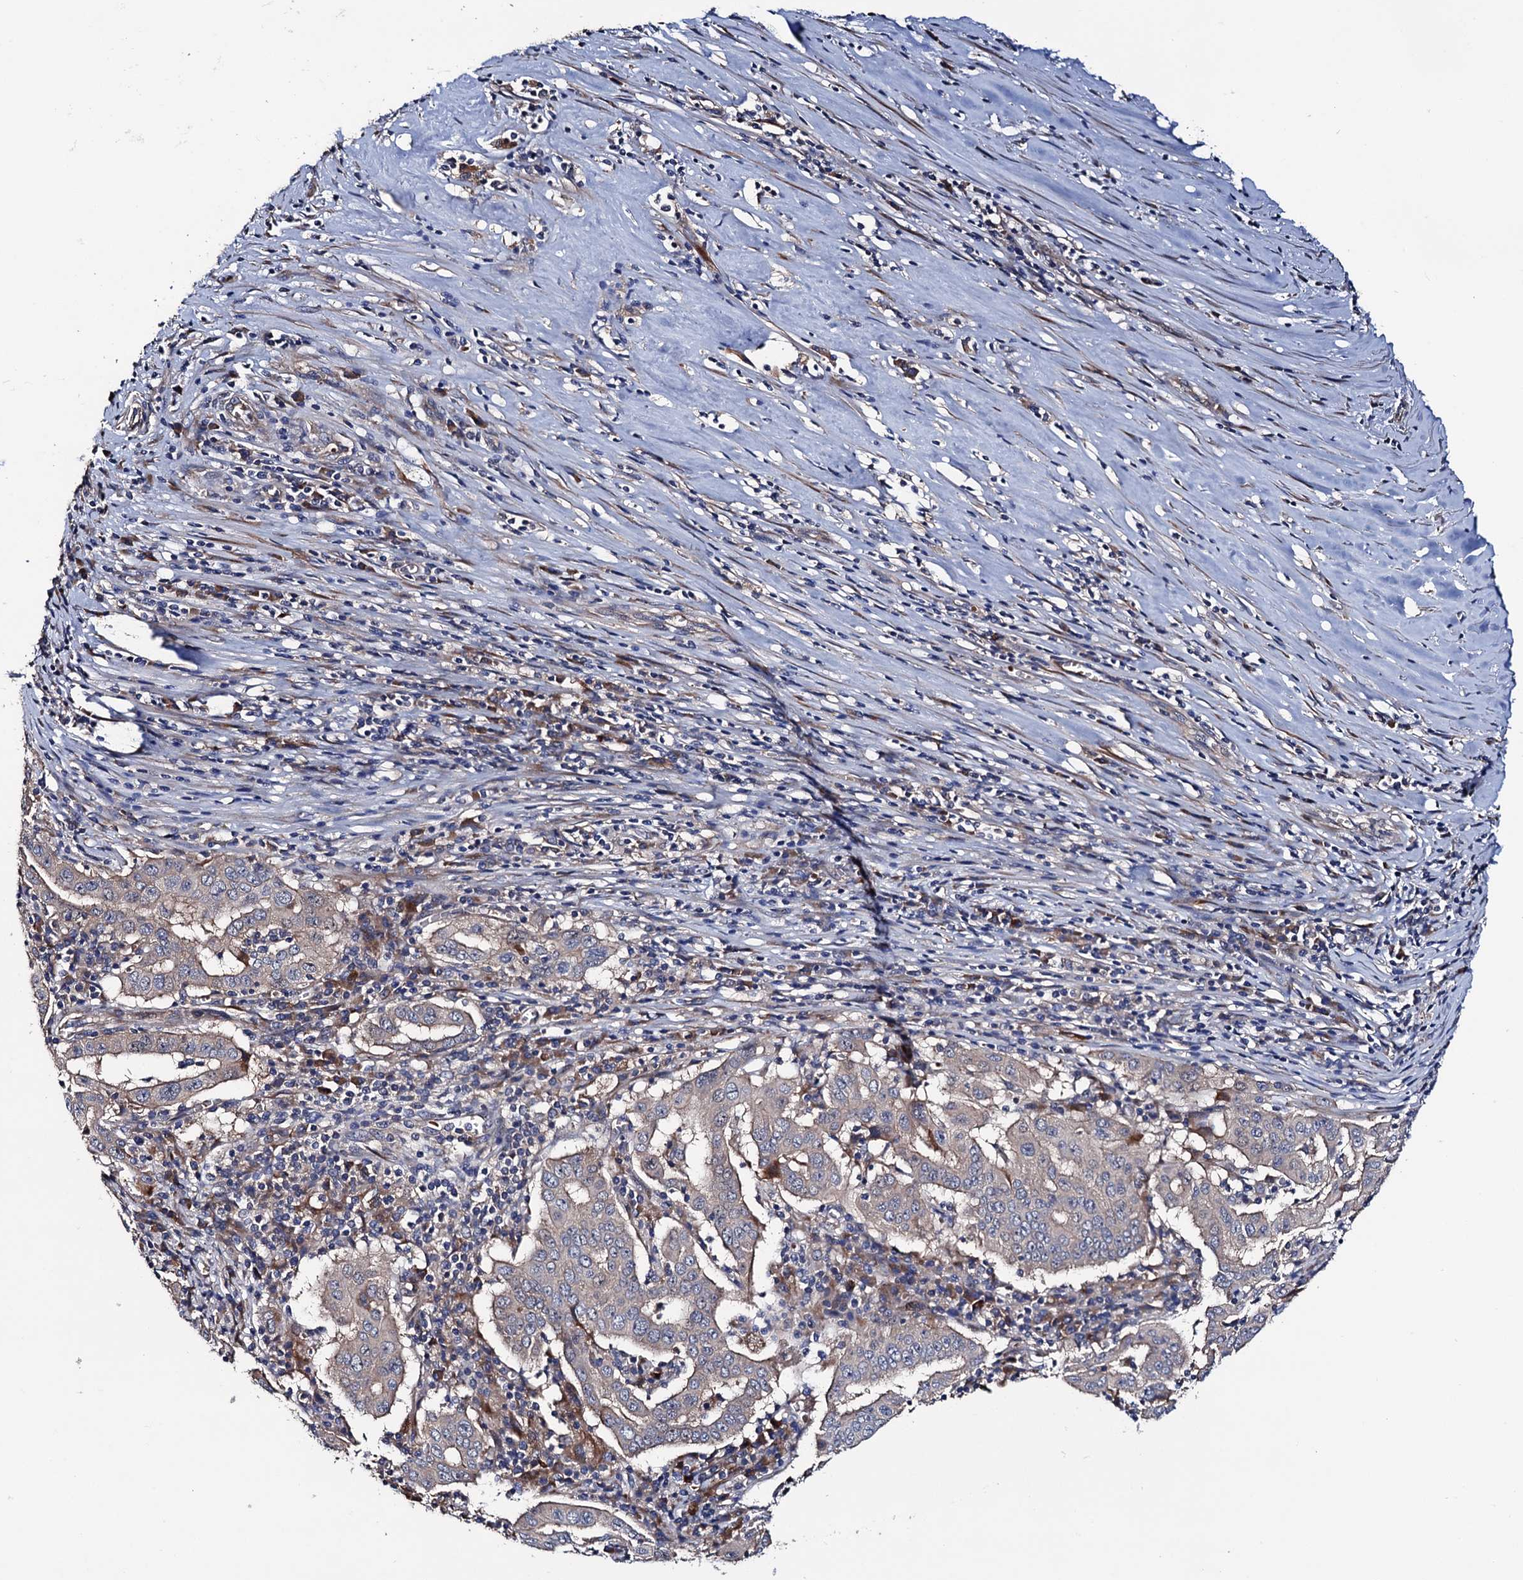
{"staining": {"intensity": "negative", "quantity": "none", "location": "none"}, "tissue": "pancreatic cancer", "cell_type": "Tumor cells", "image_type": "cancer", "snomed": [{"axis": "morphology", "description": "Adenocarcinoma, NOS"}, {"axis": "topography", "description": "Pancreas"}], "caption": "This is a micrograph of immunohistochemistry staining of adenocarcinoma (pancreatic), which shows no positivity in tumor cells.", "gene": "TRMT112", "patient": {"sex": "male", "age": 63}}